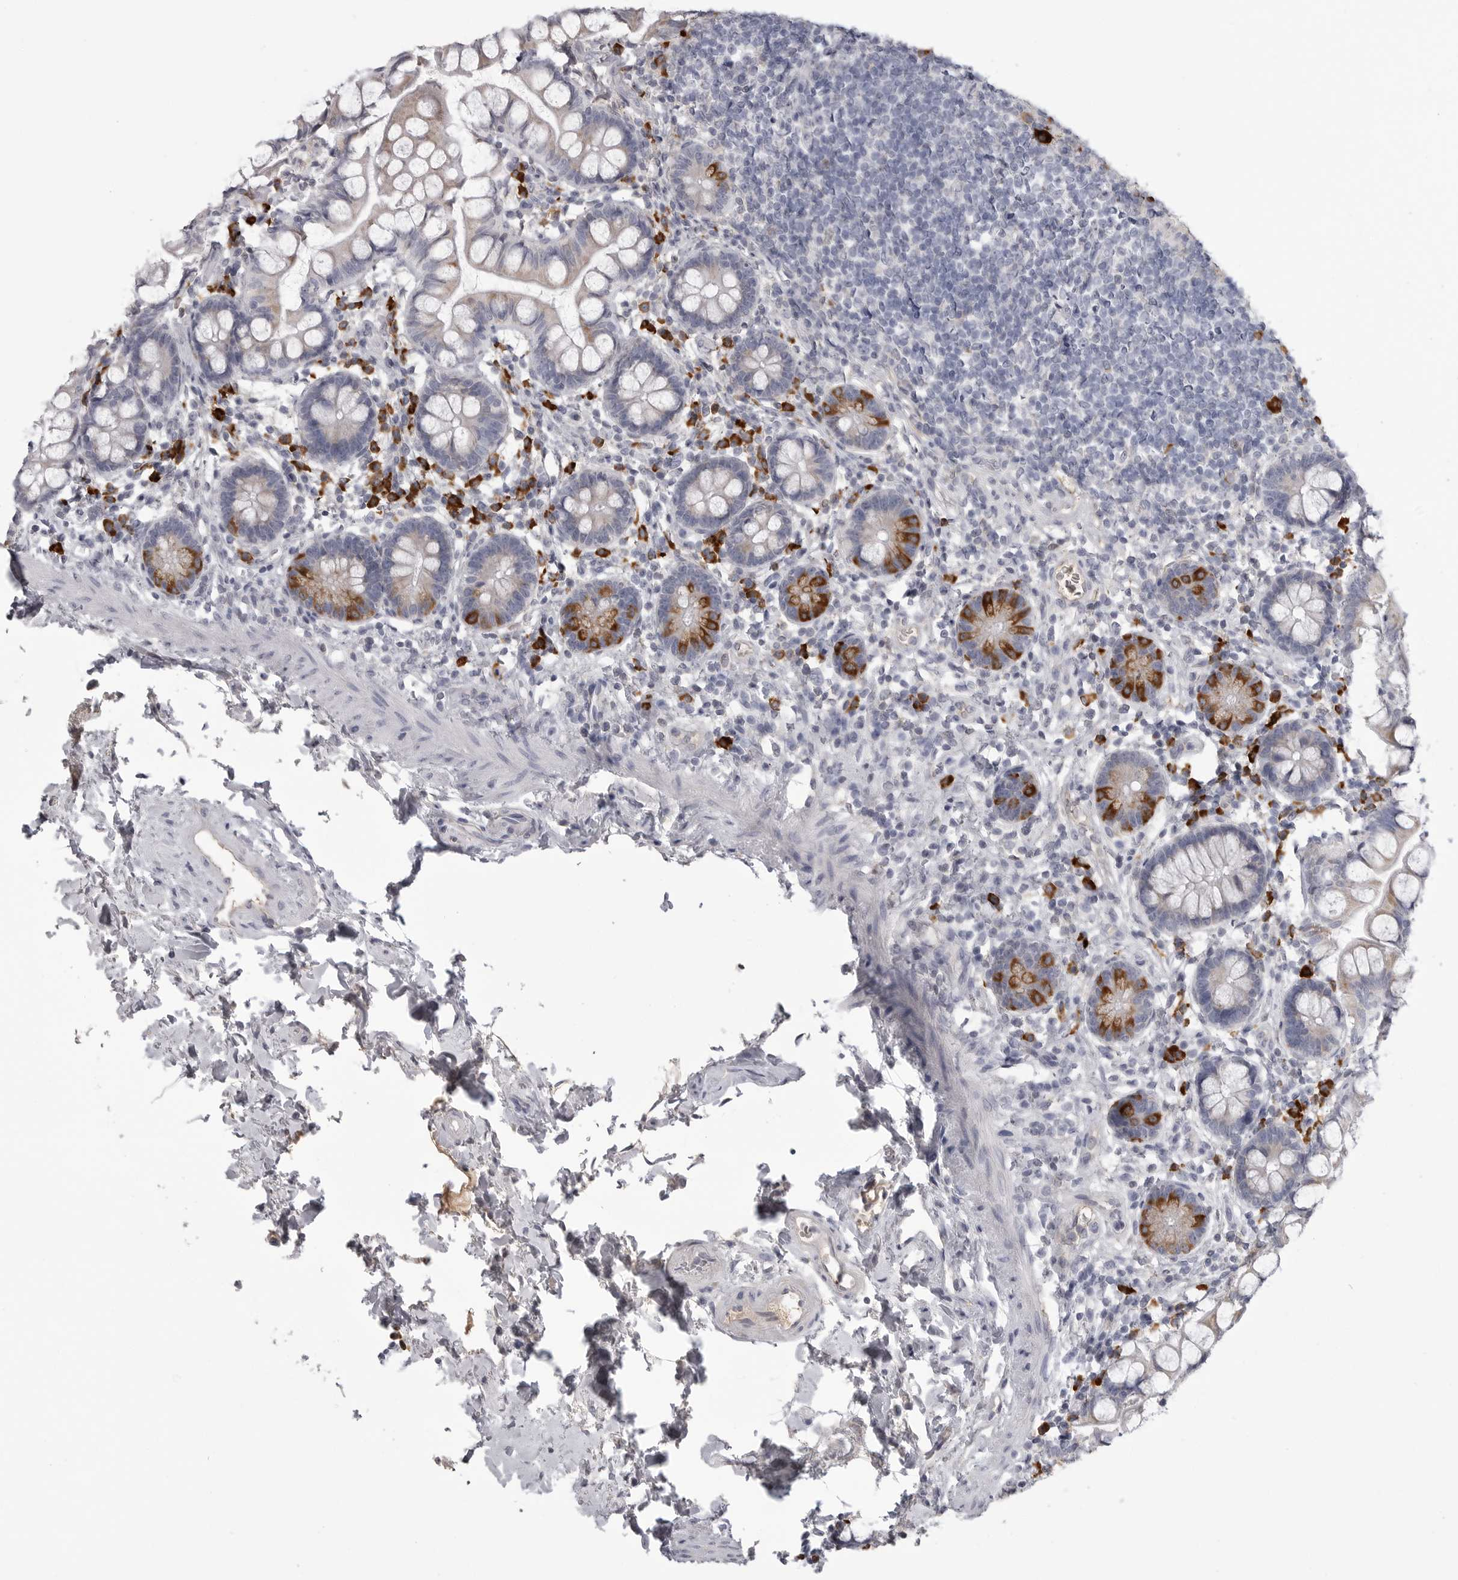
{"staining": {"intensity": "strong", "quantity": "<25%", "location": "cytoplasmic/membranous"}, "tissue": "small intestine", "cell_type": "Glandular cells", "image_type": "normal", "snomed": [{"axis": "morphology", "description": "Normal tissue, NOS"}, {"axis": "topography", "description": "Small intestine"}], "caption": "A medium amount of strong cytoplasmic/membranous positivity is appreciated in approximately <25% of glandular cells in normal small intestine. (DAB (3,3'-diaminobenzidine) IHC with brightfield microscopy, high magnification).", "gene": "FKBP2", "patient": {"sex": "female", "age": 84}}